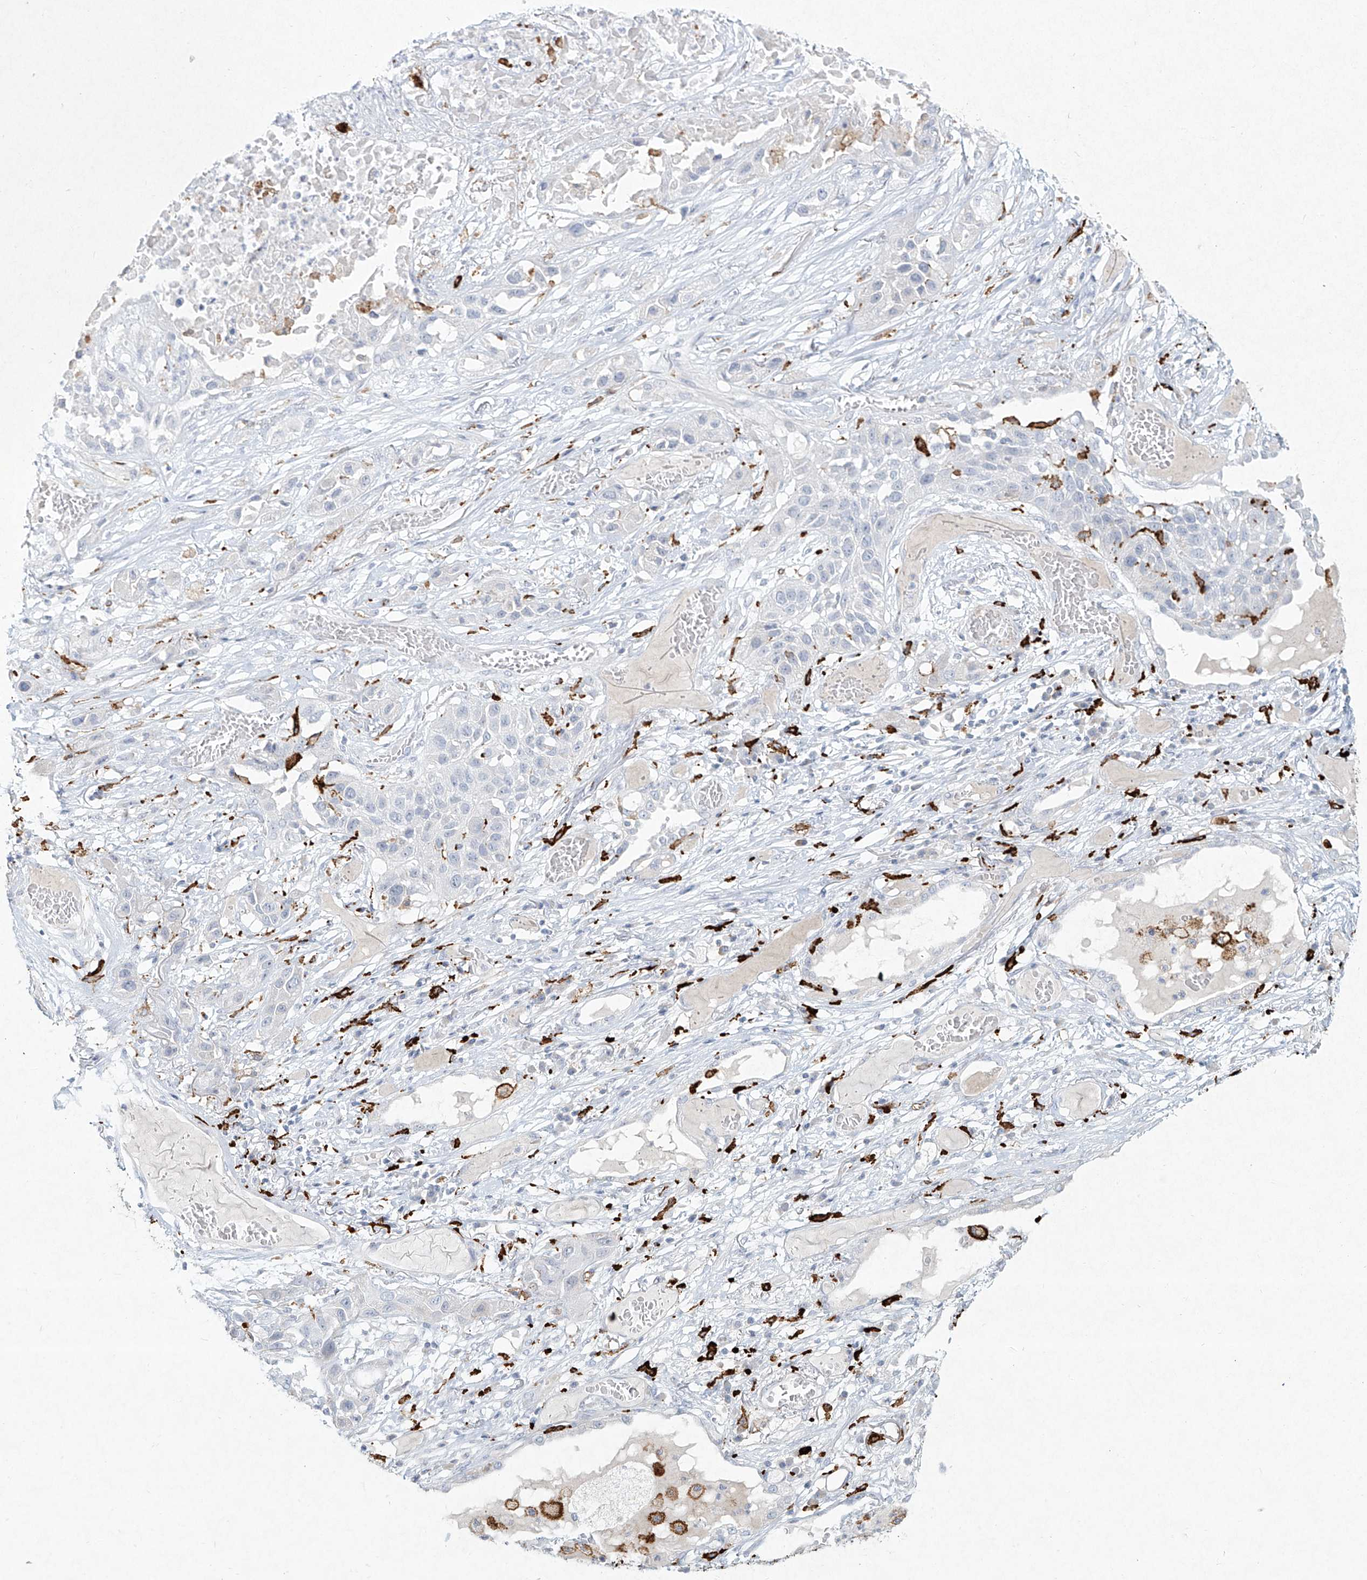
{"staining": {"intensity": "negative", "quantity": "none", "location": "none"}, "tissue": "lung cancer", "cell_type": "Tumor cells", "image_type": "cancer", "snomed": [{"axis": "morphology", "description": "Squamous cell carcinoma, NOS"}, {"axis": "topography", "description": "Lung"}], "caption": "Histopathology image shows no significant protein staining in tumor cells of lung cancer.", "gene": "CD209", "patient": {"sex": "male", "age": 71}}